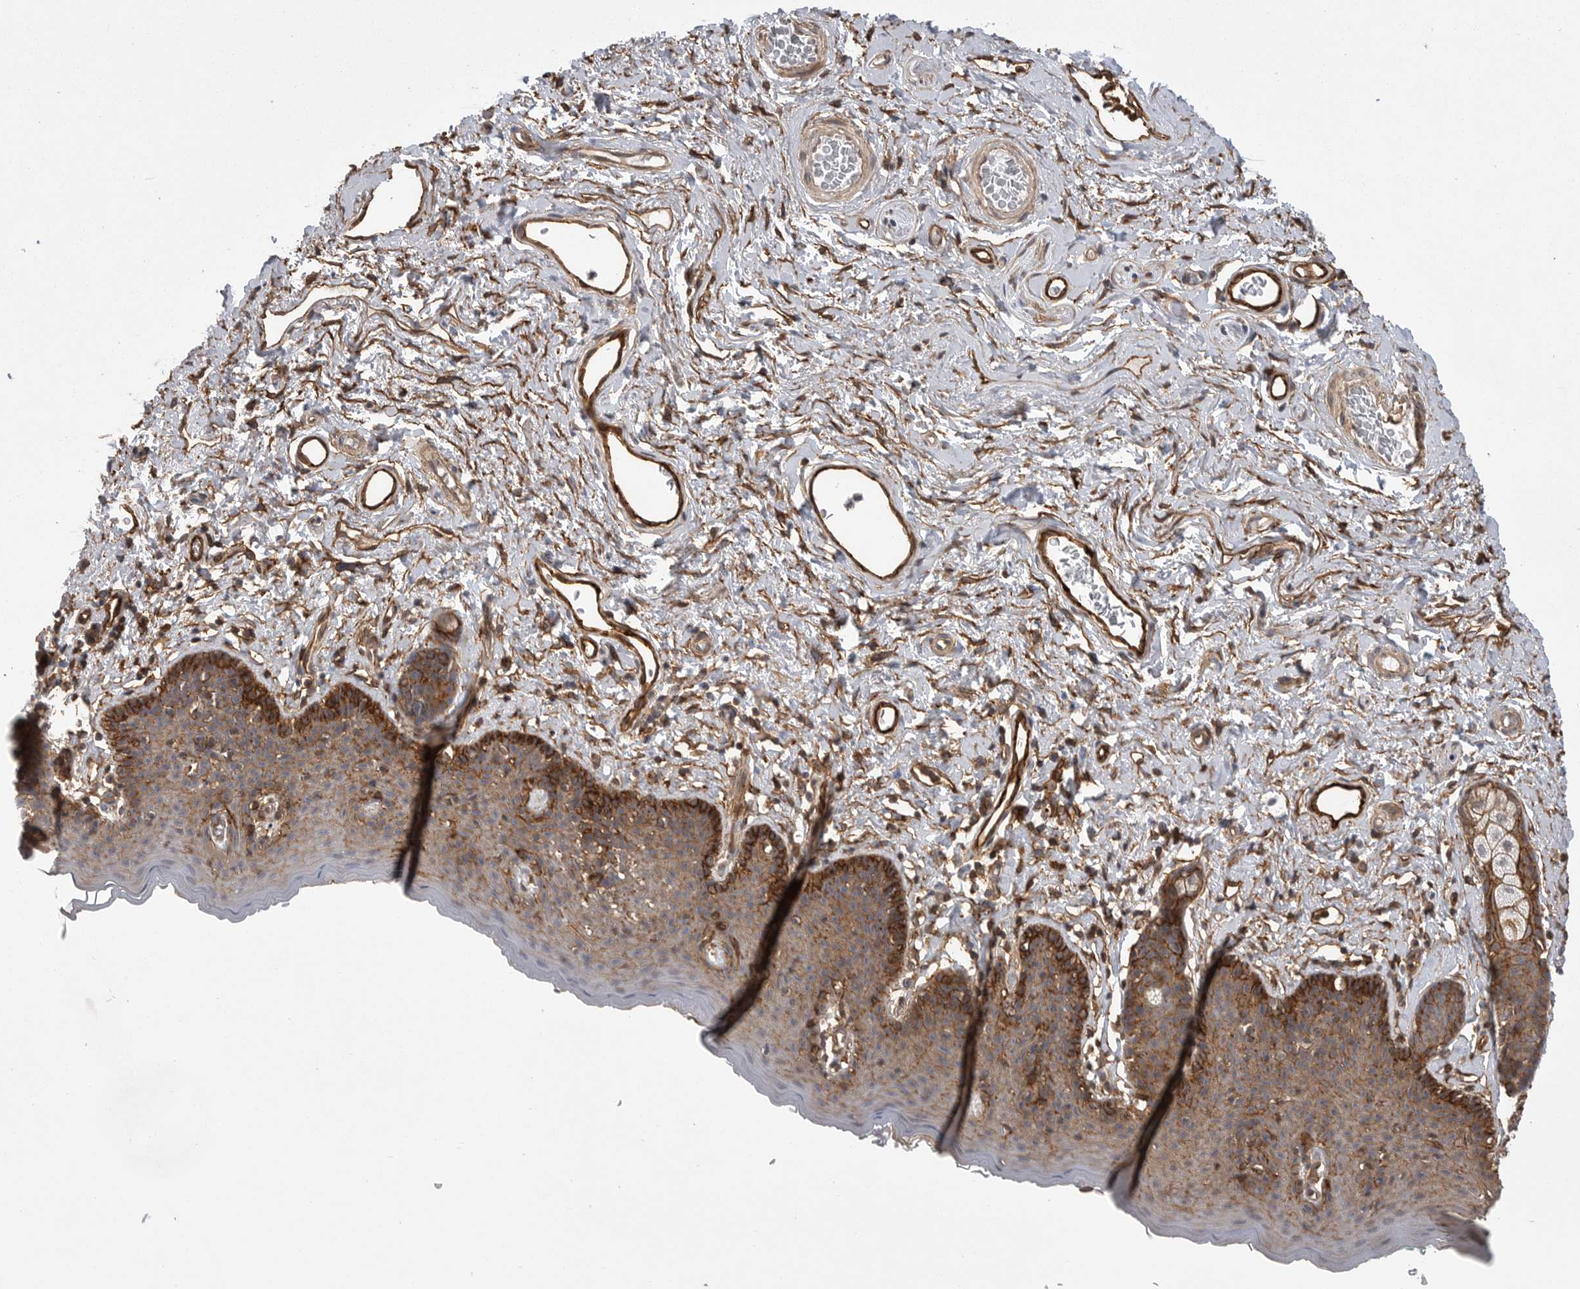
{"staining": {"intensity": "strong", "quantity": ">75%", "location": "cytoplasmic/membranous"}, "tissue": "skin", "cell_type": "Epidermal cells", "image_type": "normal", "snomed": [{"axis": "morphology", "description": "Normal tissue, NOS"}, {"axis": "topography", "description": "Vulva"}], "caption": "The histopathology image displays a brown stain indicating the presence of a protein in the cytoplasmic/membranous of epidermal cells in skin.", "gene": "NECTIN1", "patient": {"sex": "female", "age": 66}}